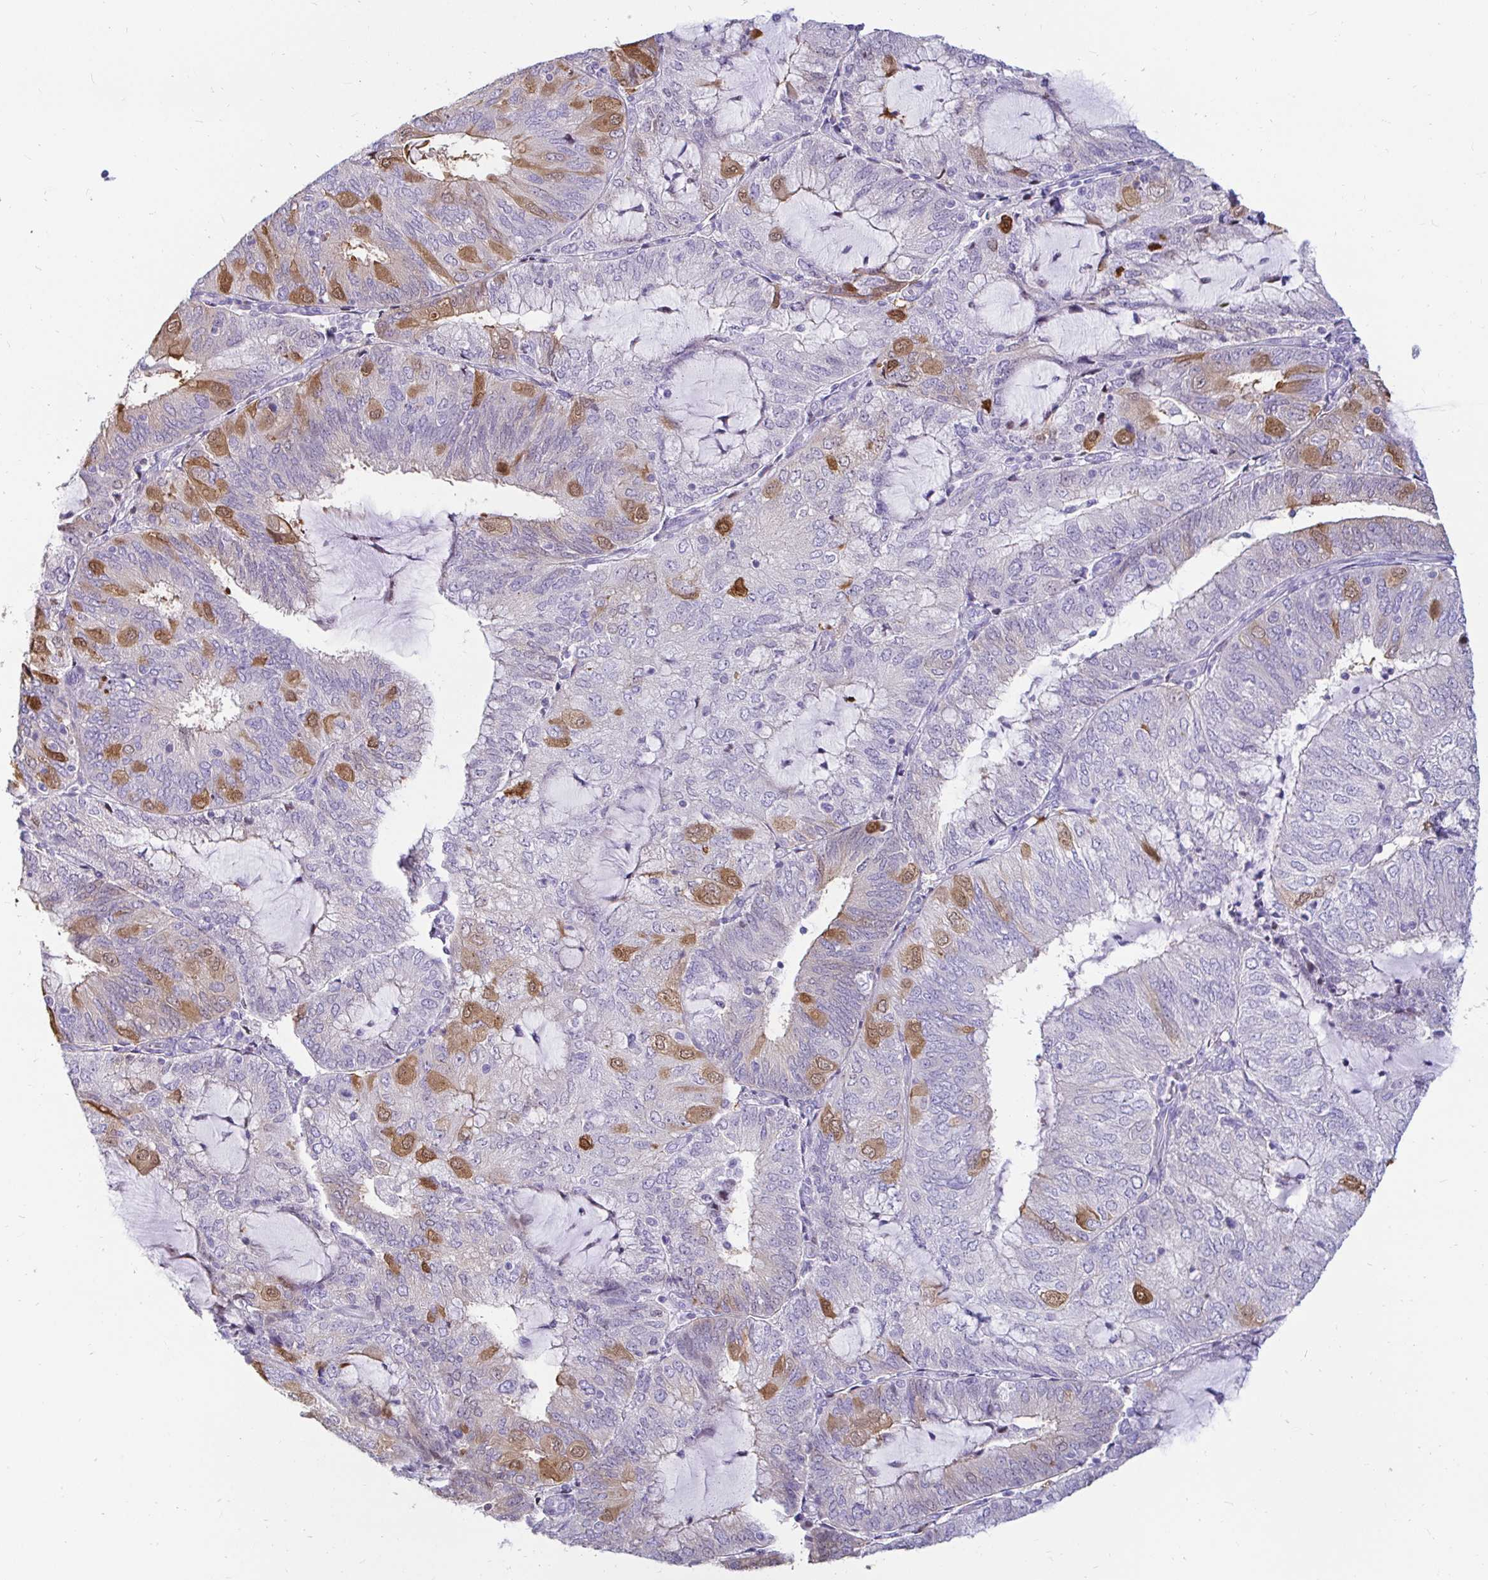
{"staining": {"intensity": "moderate", "quantity": "<25%", "location": "cytoplasmic/membranous,nuclear"}, "tissue": "endometrial cancer", "cell_type": "Tumor cells", "image_type": "cancer", "snomed": [{"axis": "morphology", "description": "Adenocarcinoma, NOS"}, {"axis": "topography", "description": "Endometrium"}], "caption": "Moderate cytoplasmic/membranous and nuclear protein positivity is appreciated in approximately <25% of tumor cells in endometrial adenocarcinoma.", "gene": "CAPSL", "patient": {"sex": "female", "age": 81}}